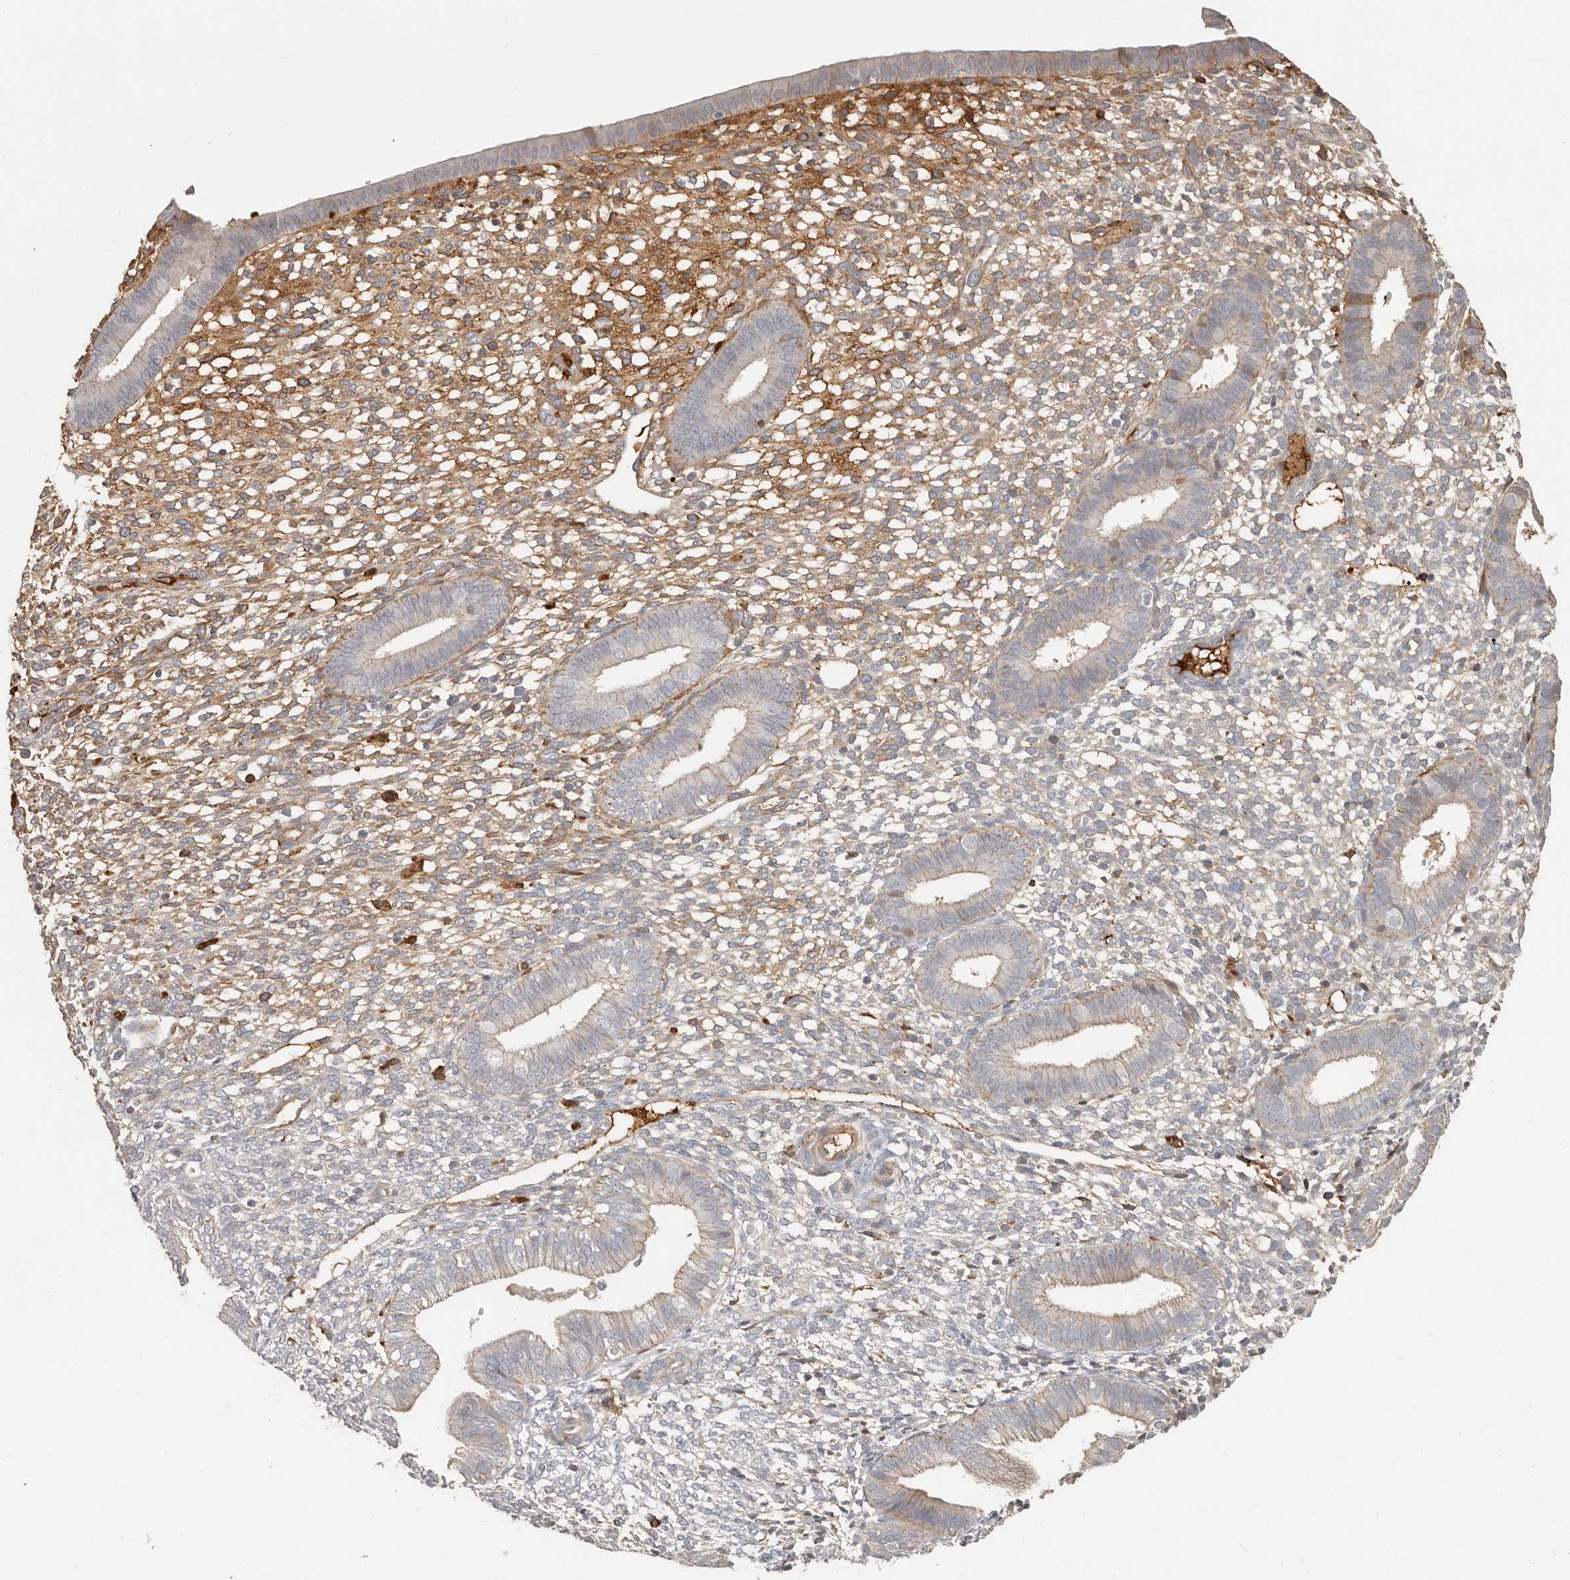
{"staining": {"intensity": "moderate", "quantity": "<25%", "location": "cytoplasmic/membranous"}, "tissue": "endometrium", "cell_type": "Cells in endometrial stroma", "image_type": "normal", "snomed": [{"axis": "morphology", "description": "Normal tissue, NOS"}, {"axis": "topography", "description": "Endometrium"}], "caption": "Immunohistochemical staining of normal human endometrium demonstrates low levels of moderate cytoplasmic/membranous positivity in approximately <25% of cells in endometrial stroma. The staining is performed using DAB brown chromogen to label protein expression. The nuclei are counter-stained blue using hematoxylin.", "gene": "MTFR2", "patient": {"sex": "female", "age": 46}}